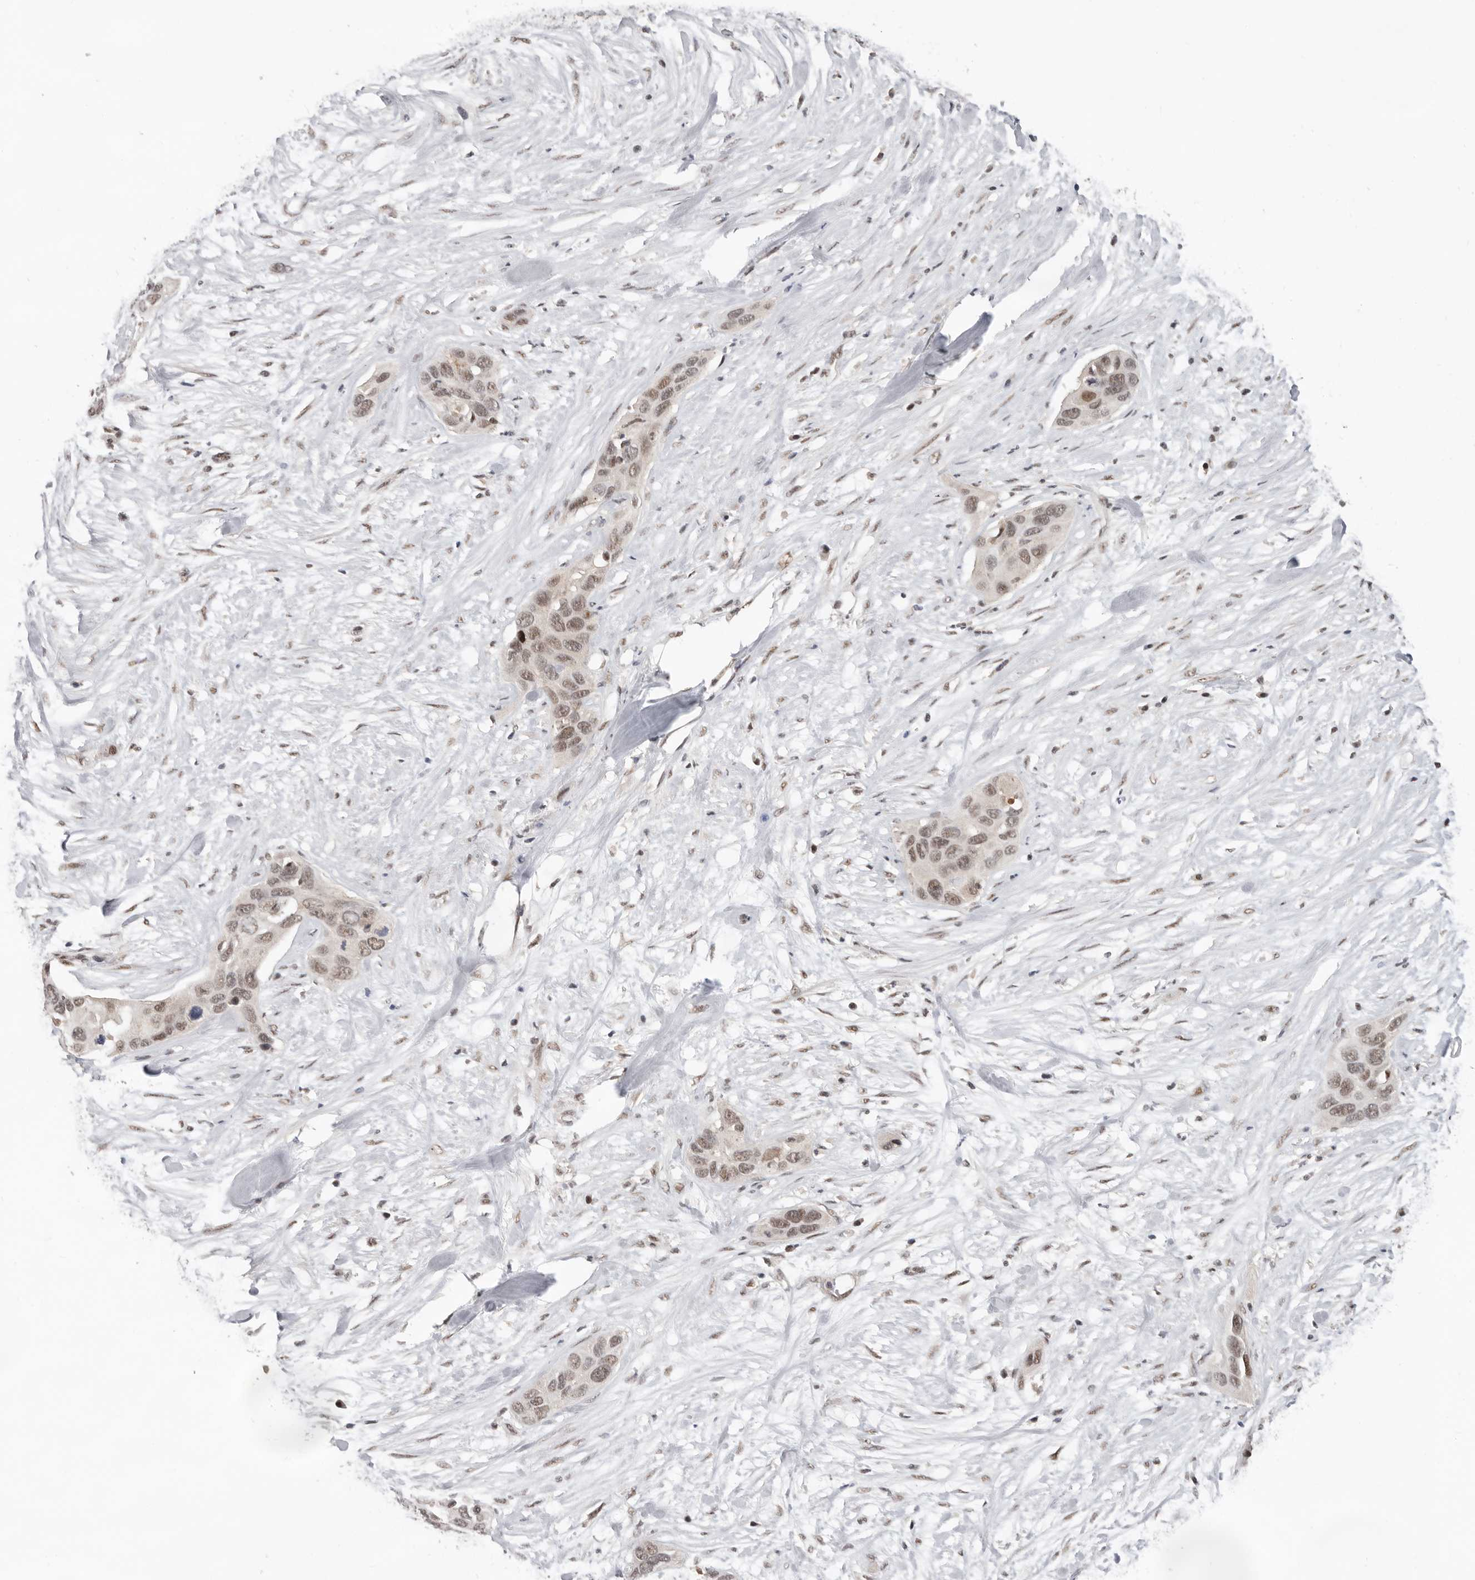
{"staining": {"intensity": "moderate", "quantity": ">75%", "location": "nuclear"}, "tissue": "pancreatic cancer", "cell_type": "Tumor cells", "image_type": "cancer", "snomed": [{"axis": "morphology", "description": "Adenocarcinoma, NOS"}, {"axis": "topography", "description": "Pancreas"}], "caption": "High-magnification brightfield microscopy of pancreatic cancer (adenocarcinoma) stained with DAB (3,3'-diaminobenzidine) (brown) and counterstained with hematoxylin (blue). tumor cells exhibit moderate nuclear positivity is present in about>75% of cells. The protein of interest is shown in brown color, while the nuclei are stained blue.", "gene": "BRCA2", "patient": {"sex": "female", "age": 60}}